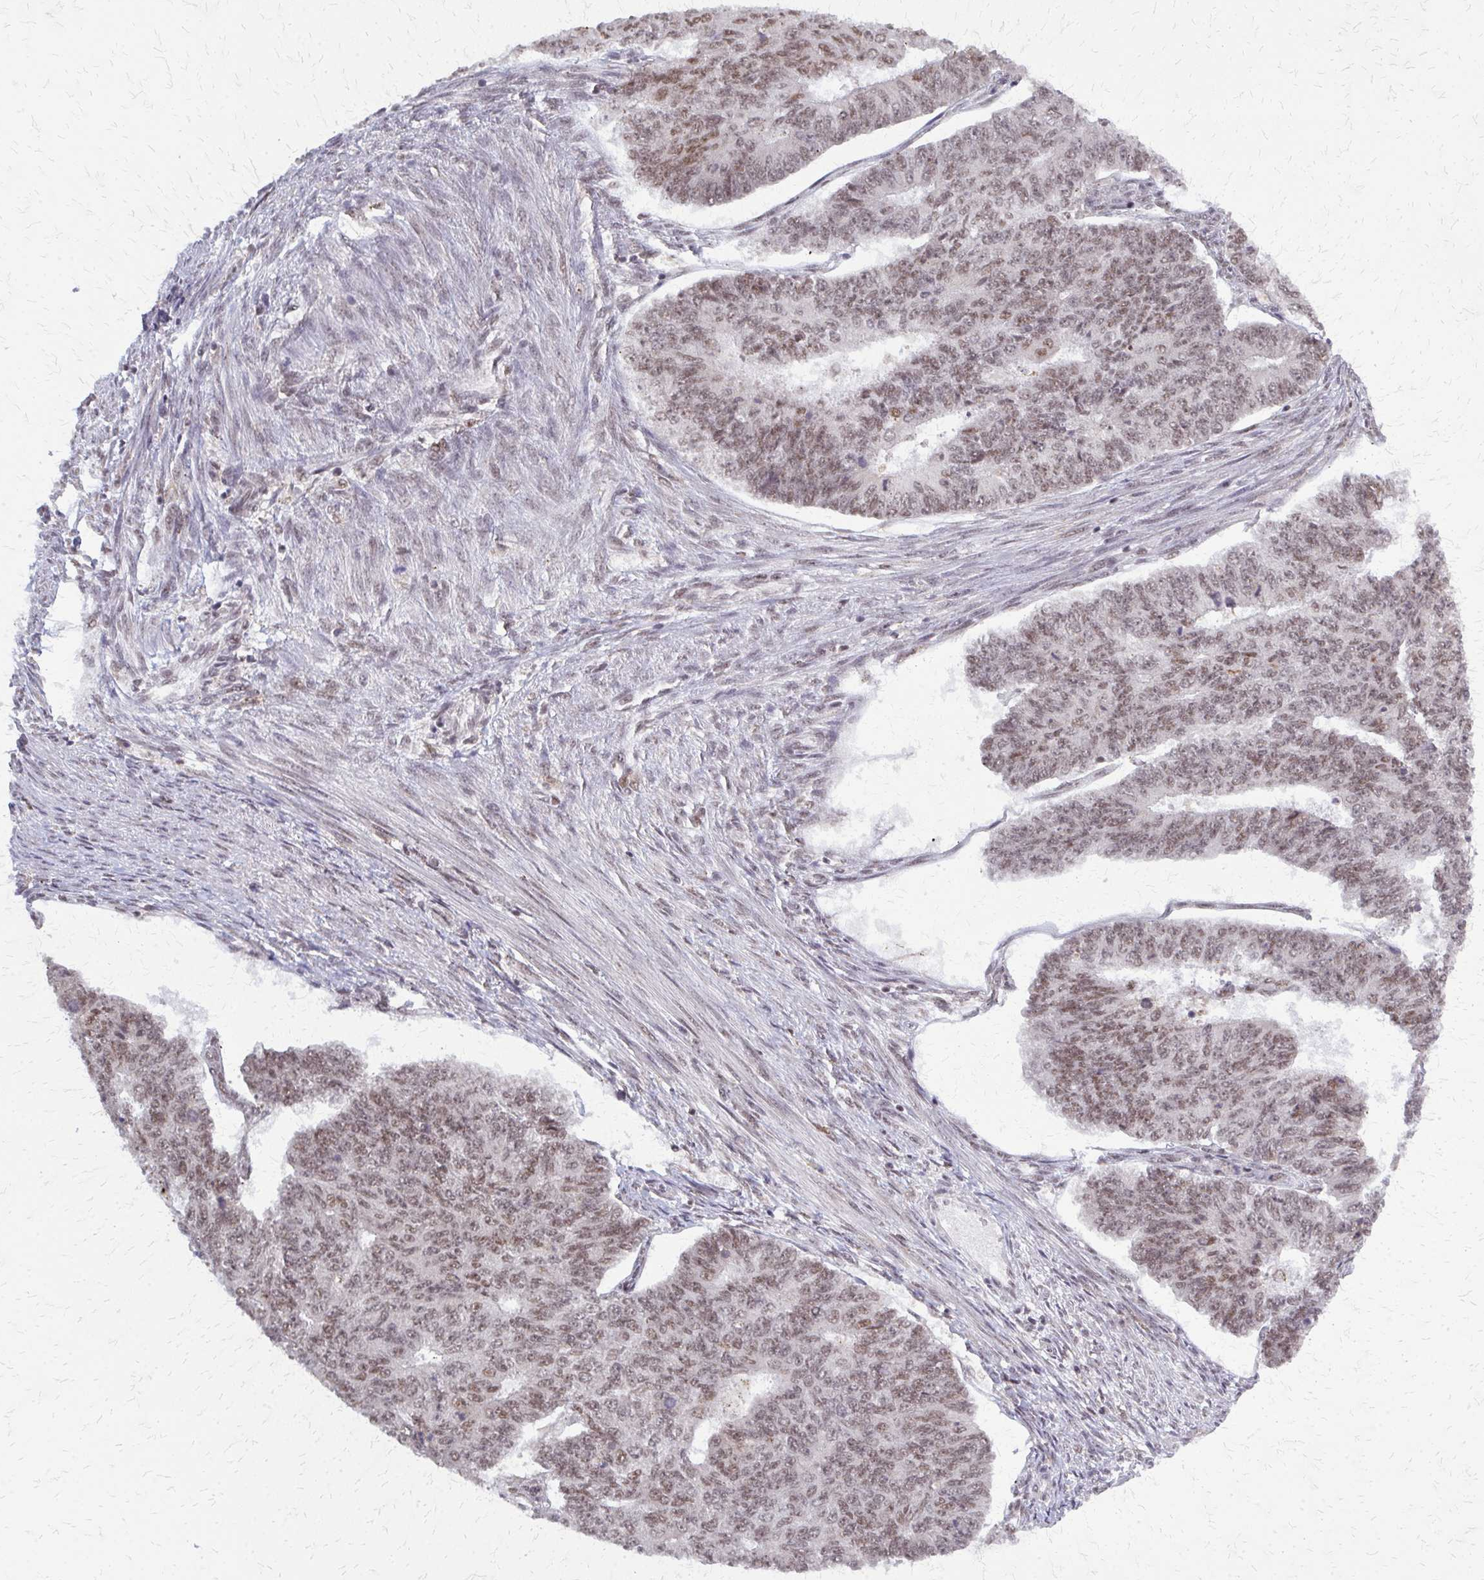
{"staining": {"intensity": "moderate", "quantity": ">75%", "location": "nuclear"}, "tissue": "endometrial cancer", "cell_type": "Tumor cells", "image_type": "cancer", "snomed": [{"axis": "morphology", "description": "Adenocarcinoma, NOS"}, {"axis": "topography", "description": "Endometrium"}], "caption": "Adenocarcinoma (endometrial) stained for a protein (brown) demonstrates moderate nuclear positive staining in approximately >75% of tumor cells.", "gene": "HDAC3", "patient": {"sex": "female", "age": 32}}